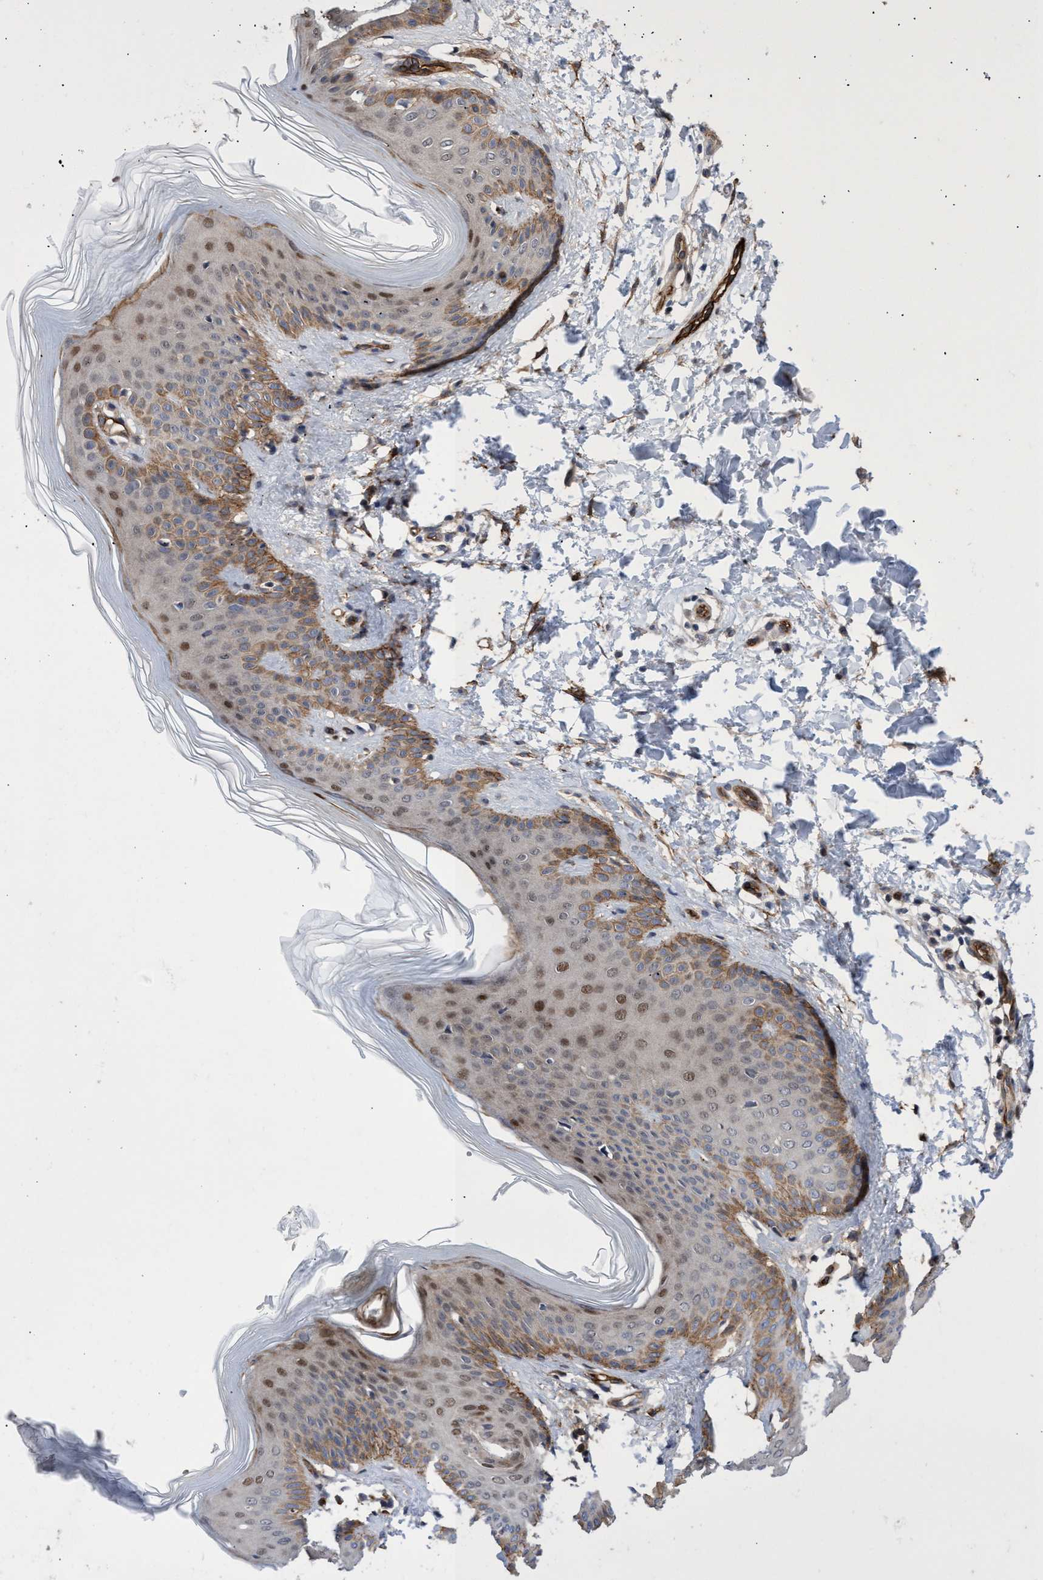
{"staining": {"intensity": "moderate", "quantity": "25%-75%", "location": "cytoplasmic/membranous"}, "tissue": "skin", "cell_type": "Fibroblasts", "image_type": "normal", "snomed": [{"axis": "morphology", "description": "Normal tissue, NOS"}, {"axis": "morphology", "description": "Malignant melanoma, Metastatic site"}, {"axis": "topography", "description": "Skin"}], "caption": "Immunohistochemical staining of normal skin exhibits 25%-75% levels of moderate cytoplasmic/membranous protein expression in approximately 25%-75% of fibroblasts.", "gene": "ZNF750", "patient": {"sex": "male", "age": 41}}